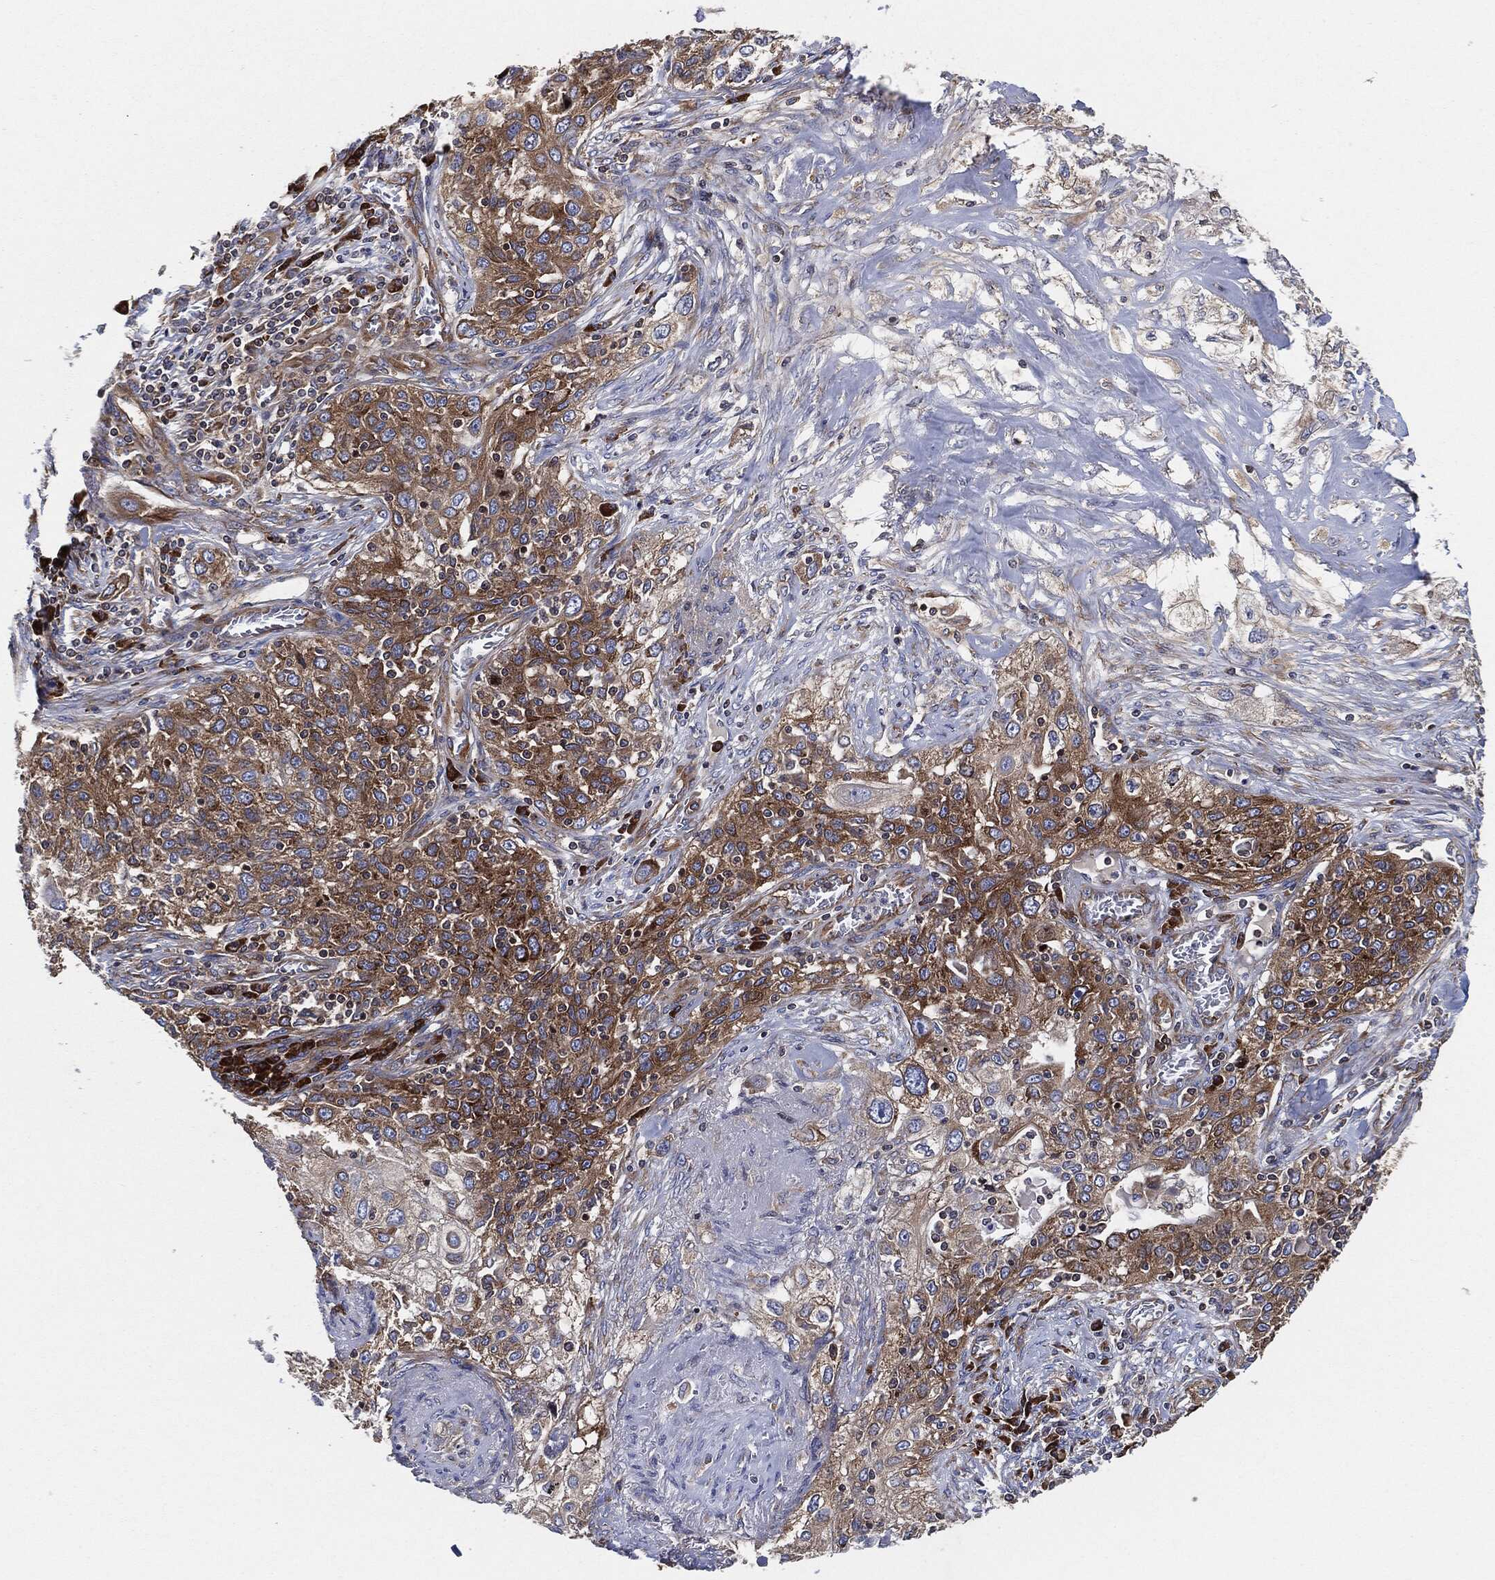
{"staining": {"intensity": "moderate", "quantity": "25%-75%", "location": "cytoplasmic/membranous"}, "tissue": "lung cancer", "cell_type": "Tumor cells", "image_type": "cancer", "snomed": [{"axis": "morphology", "description": "Squamous cell carcinoma, NOS"}, {"axis": "topography", "description": "Lung"}], "caption": "Immunohistochemical staining of human lung cancer displays medium levels of moderate cytoplasmic/membranous protein expression in about 25%-75% of tumor cells.", "gene": "EIF2S2", "patient": {"sex": "female", "age": 69}}